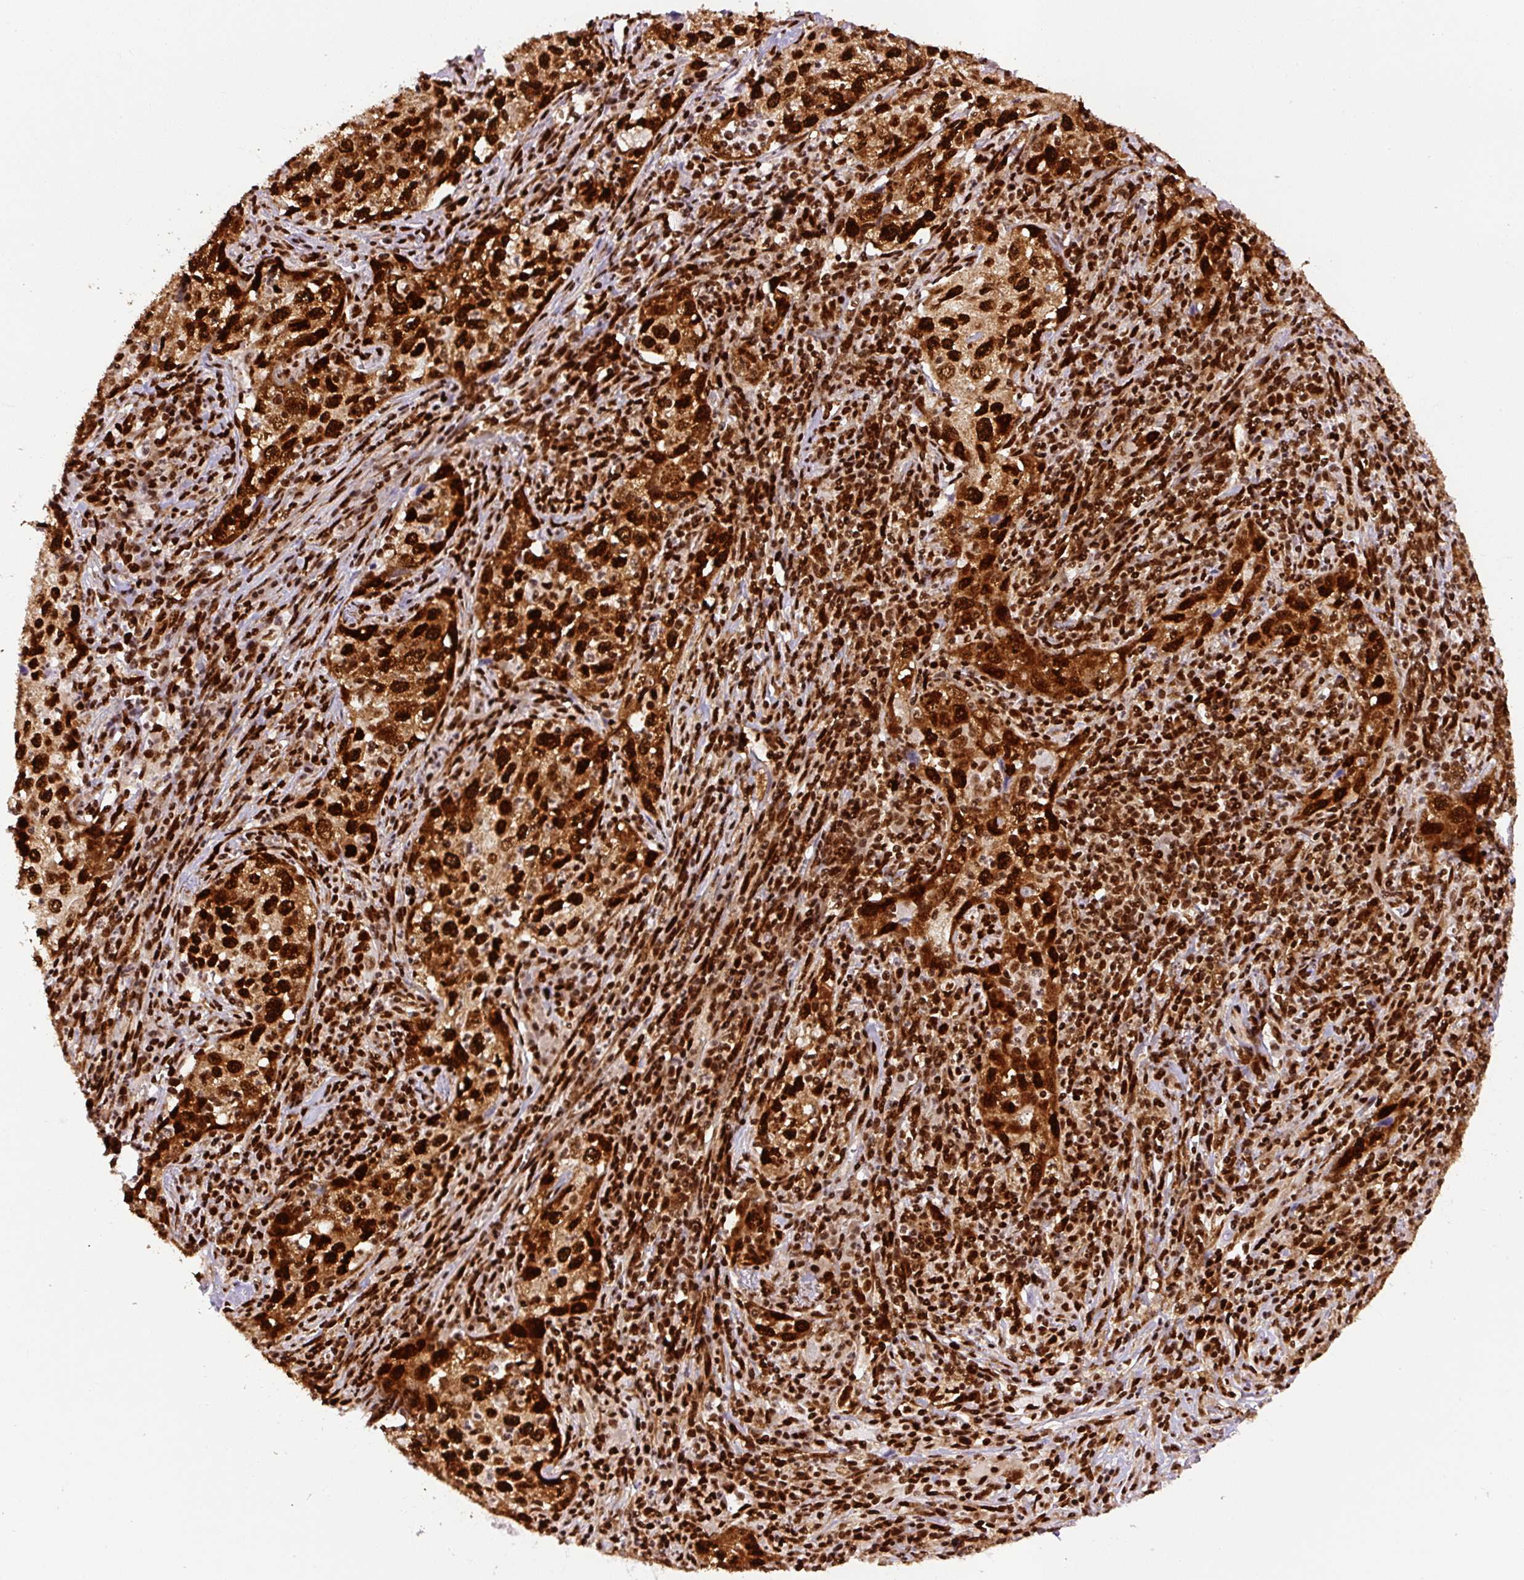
{"staining": {"intensity": "strong", "quantity": ">75%", "location": "cytoplasmic/membranous,nuclear"}, "tissue": "lung cancer", "cell_type": "Tumor cells", "image_type": "cancer", "snomed": [{"axis": "morphology", "description": "Squamous cell carcinoma, NOS"}, {"axis": "topography", "description": "Lung"}], "caption": "The photomicrograph shows staining of lung squamous cell carcinoma, revealing strong cytoplasmic/membranous and nuclear protein expression (brown color) within tumor cells.", "gene": "FUS", "patient": {"sex": "male", "age": 71}}